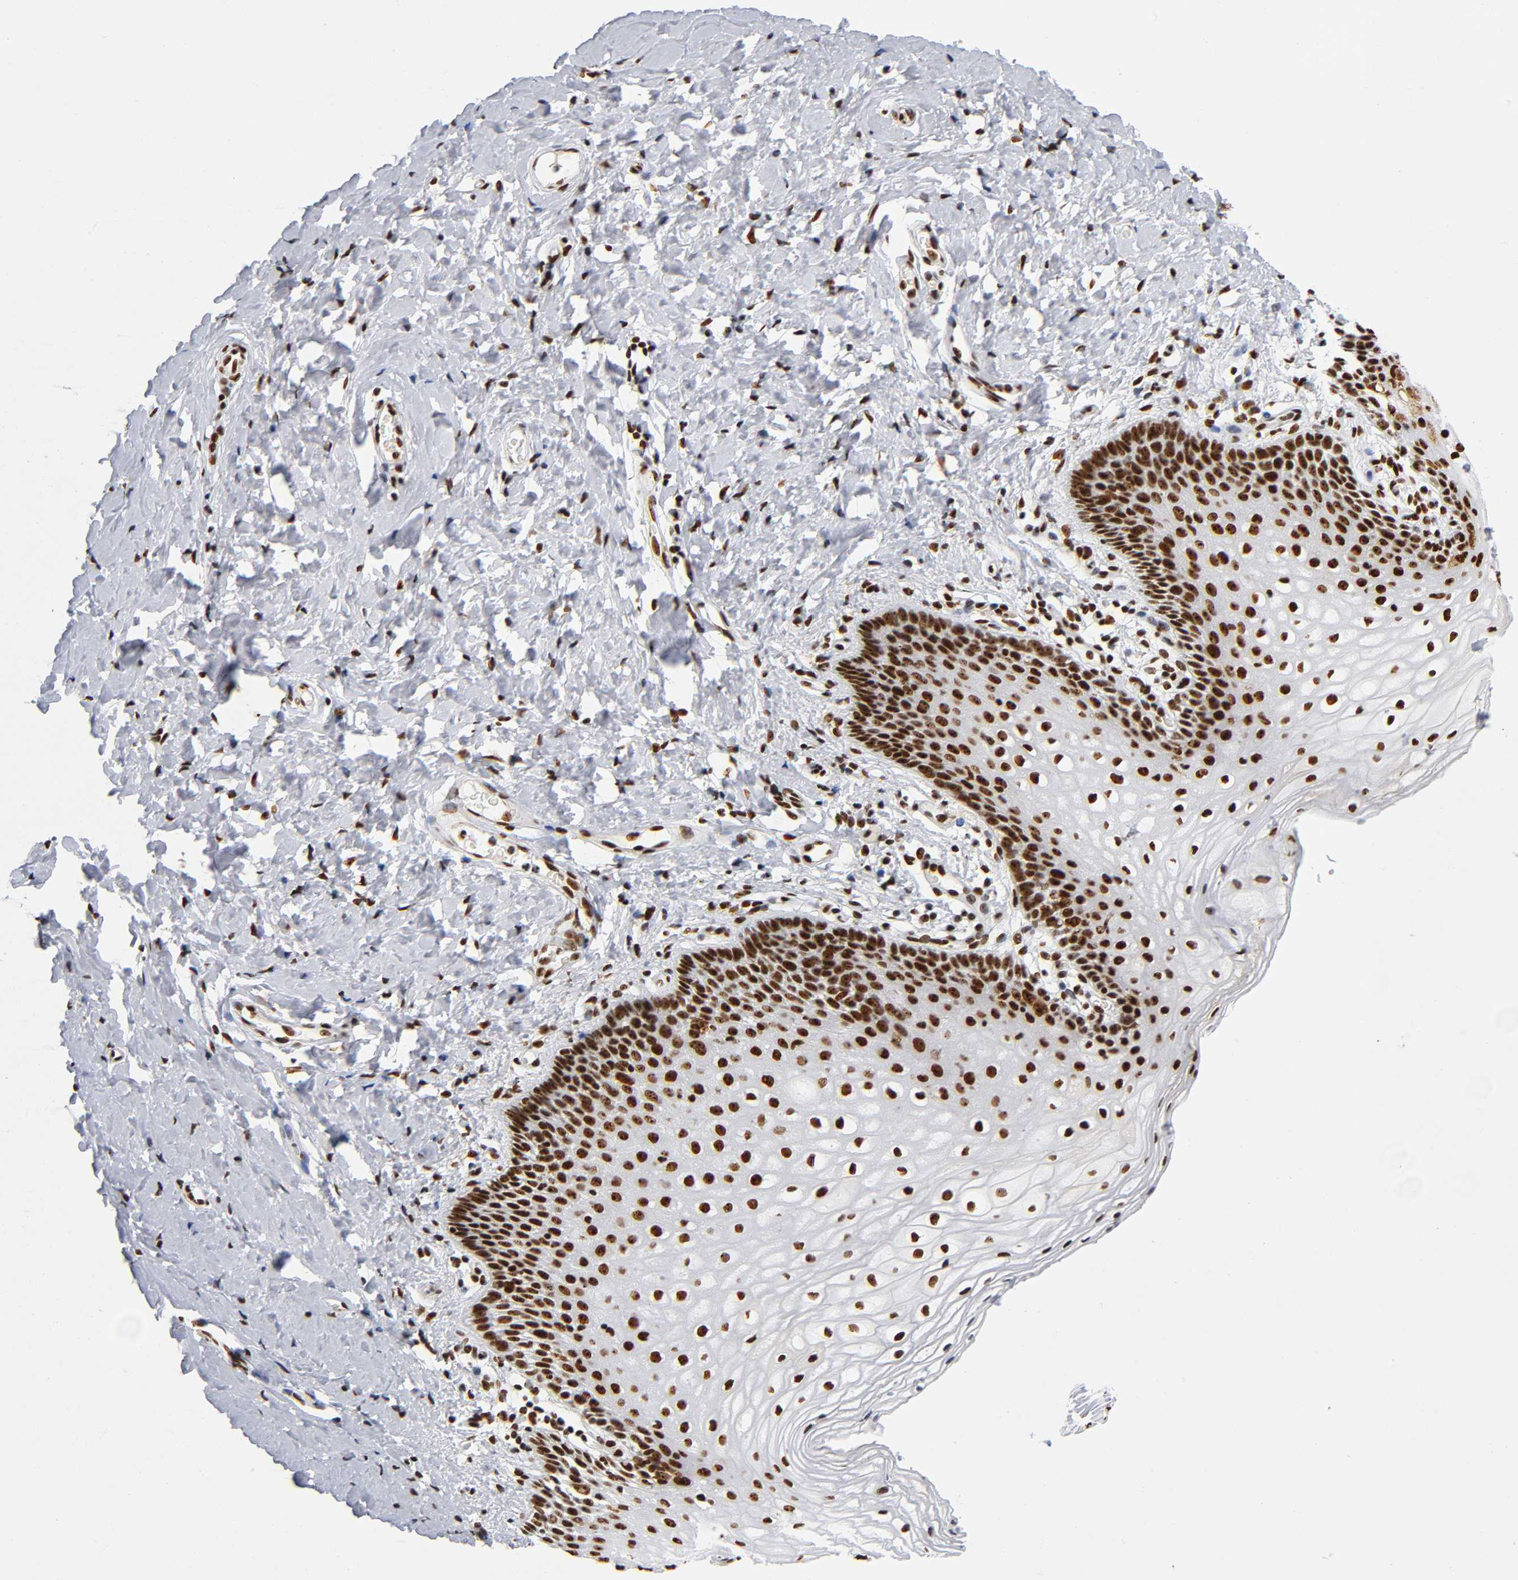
{"staining": {"intensity": "strong", "quantity": ">75%", "location": "nuclear"}, "tissue": "vagina", "cell_type": "Squamous epithelial cells", "image_type": "normal", "snomed": [{"axis": "morphology", "description": "Normal tissue, NOS"}, {"axis": "topography", "description": "Vagina"}], "caption": "High-power microscopy captured an immunohistochemistry (IHC) image of unremarkable vagina, revealing strong nuclear positivity in approximately >75% of squamous epithelial cells. The staining is performed using DAB (3,3'-diaminobenzidine) brown chromogen to label protein expression. The nuclei are counter-stained blue using hematoxylin.", "gene": "UBTF", "patient": {"sex": "female", "age": 55}}